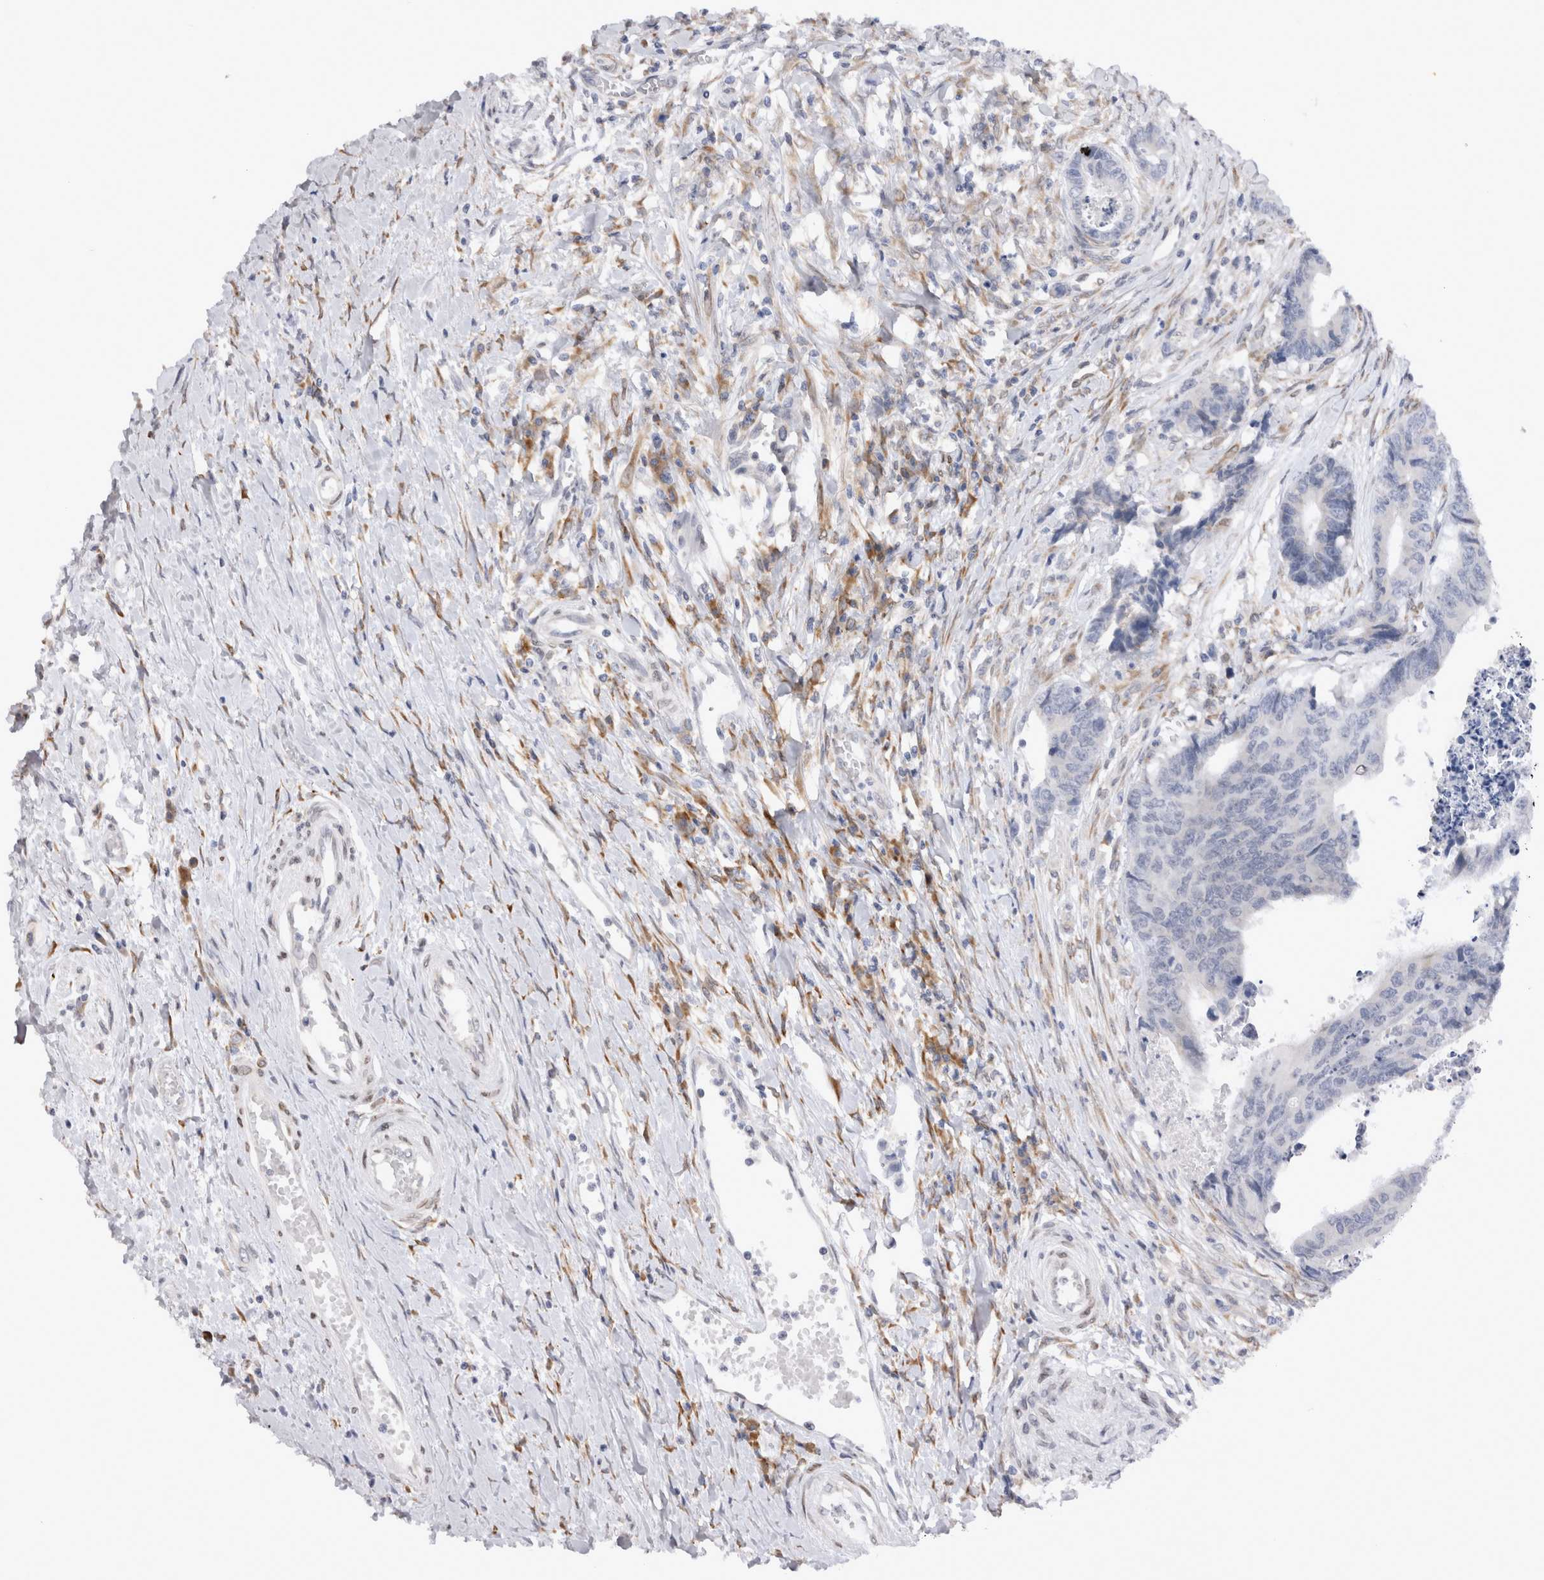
{"staining": {"intensity": "negative", "quantity": "none", "location": "none"}, "tissue": "colorectal cancer", "cell_type": "Tumor cells", "image_type": "cancer", "snomed": [{"axis": "morphology", "description": "Adenocarcinoma, NOS"}, {"axis": "topography", "description": "Rectum"}], "caption": "Immunohistochemical staining of colorectal adenocarcinoma exhibits no significant positivity in tumor cells. The staining is performed using DAB (3,3'-diaminobenzidine) brown chromogen with nuclei counter-stained in using hematoxylin.", "gene": "VCPIP1", "patient": {"sex": "male", "age": 84}}